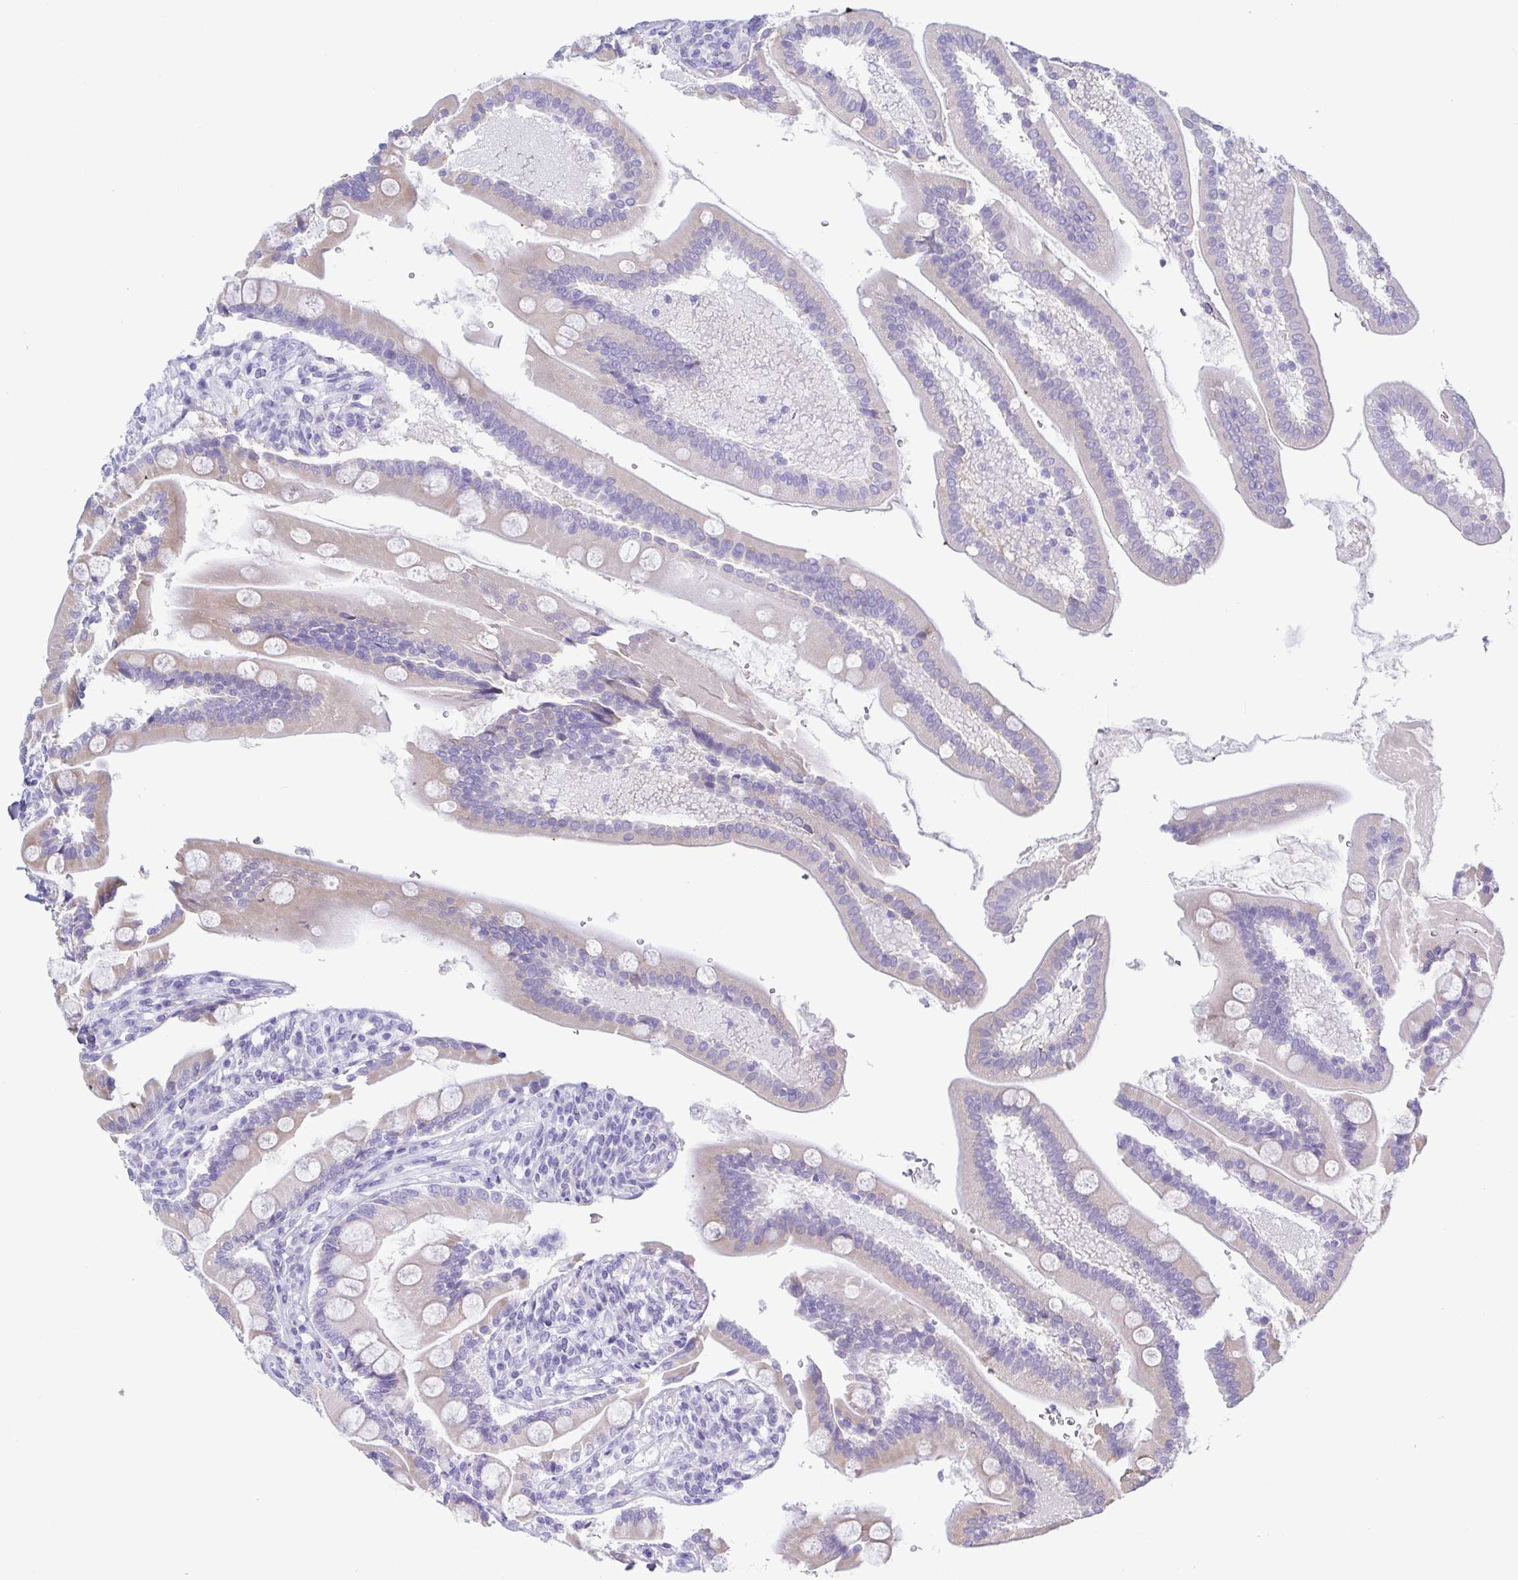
{"staining": {"intensity": "weak", "quantity": "<25%", "location": "cytoplasmic/membranous"}, "tissue": "duodenum", "cell_type": "Glandular cells", "image_type": "normal", "snomed": [{"axis": "morphology", "description": "Normal tissue, NOS"}, {"axis": "topography", "description": "Duodenum"}], "caption": "This image is of benign duodenum stained with immunohistochemistry (IHC) to label a protein in brown with the nuclei are counter-stained blue. There is no staining in glandular cells.", "gene": "A1BG", "patient": {"sex": "female", "age": 67}}